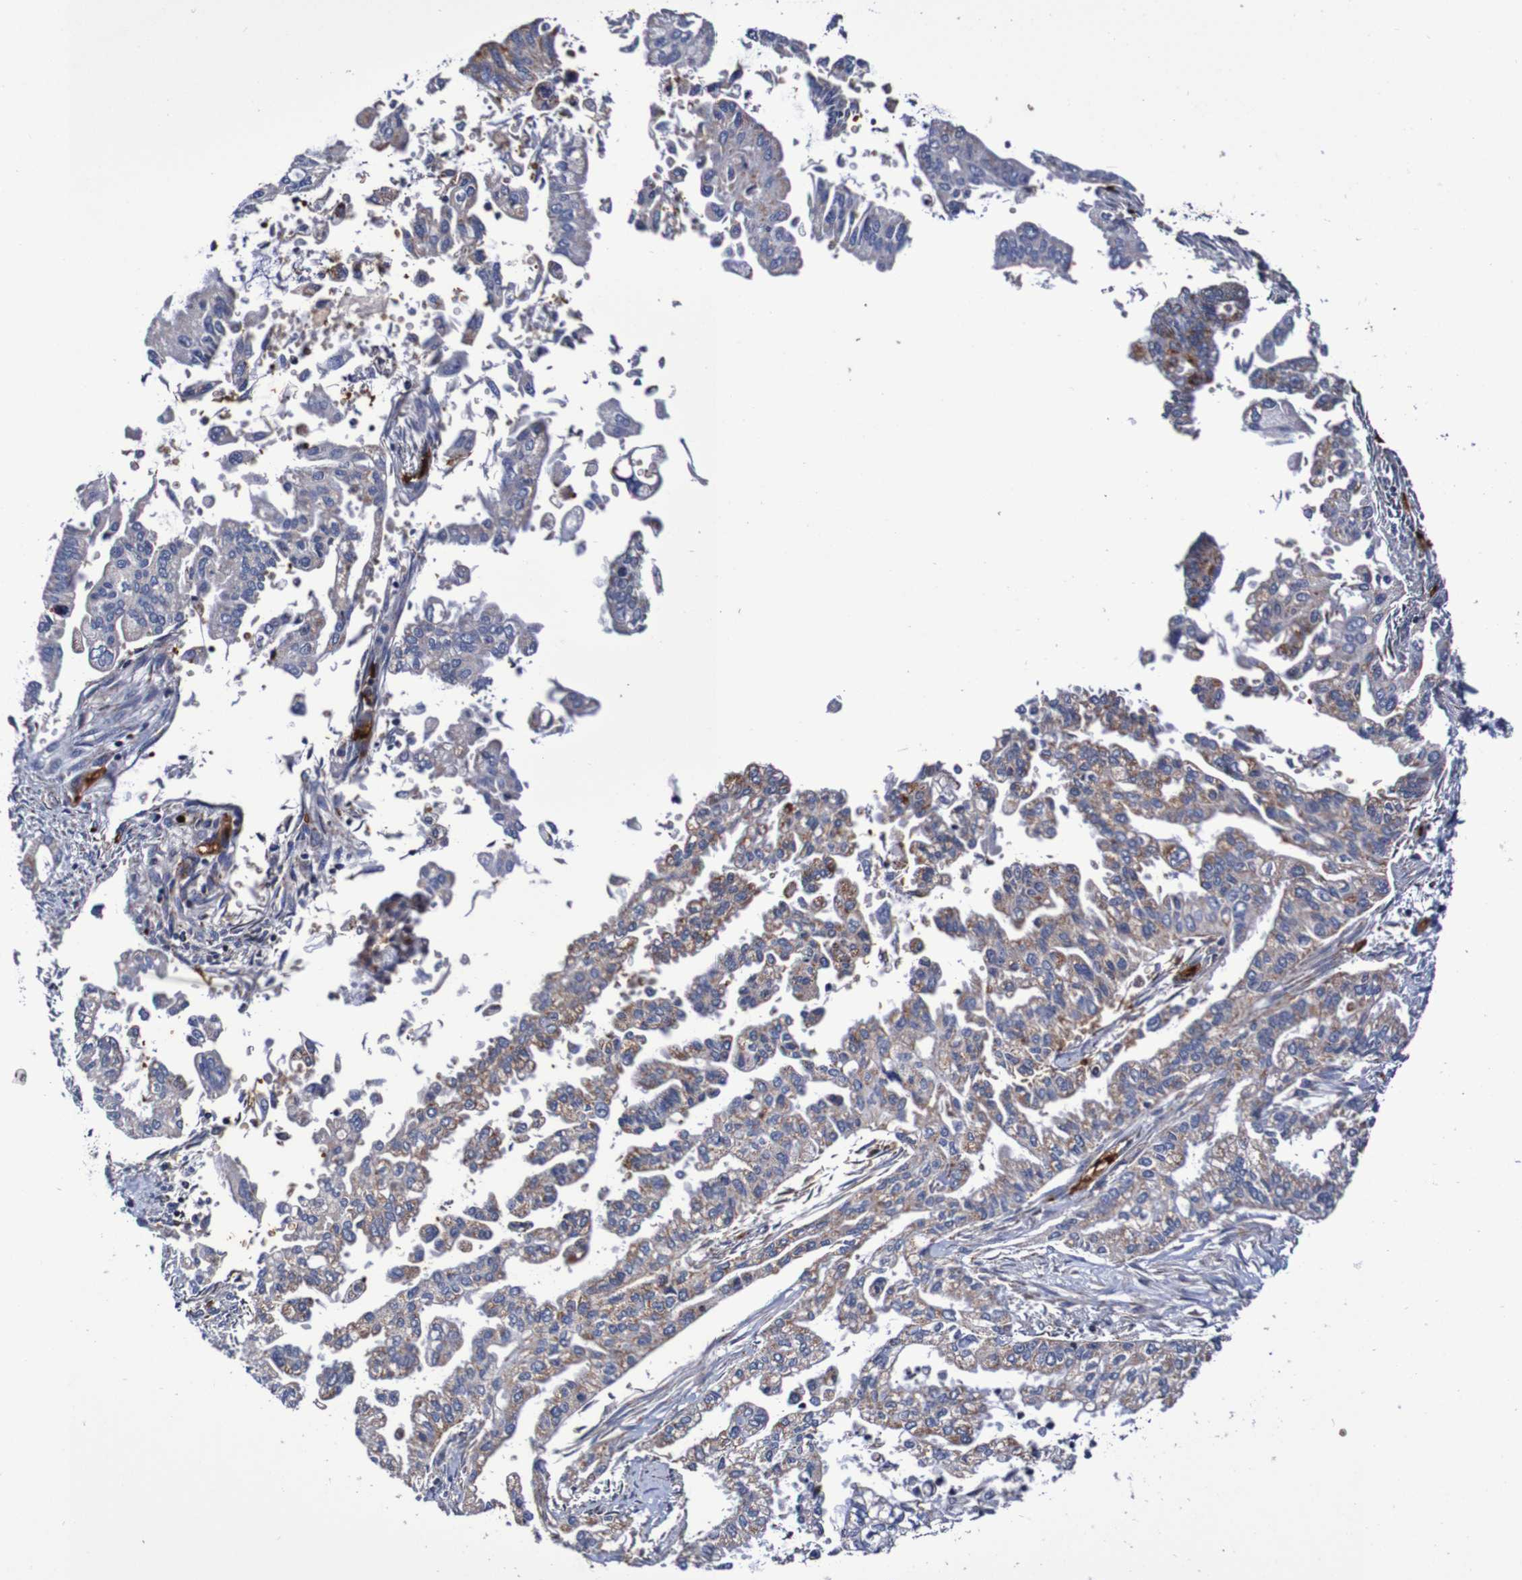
{"staining": {"intensity": "moderate", "quantity": "<25%", "location": "cytoplasmic/membranous"}, "tissue": "pancreatic cancer", "cell_type": "Tumor cells", "image_type": "cancer", "snomed": [{"axis": "morphology", "description": "Normal tissue, NOS"}, {"axis": "topography", "description": "Pancreas"}], "caption": "Immunohistochemical staining of pancreatic cancer displays low levels of moderate cytoplasmic/membranous protein staining in about <25% of tumor cells.", "gene": "WNT4", "patient": {"sex": "male", "age": 42}}